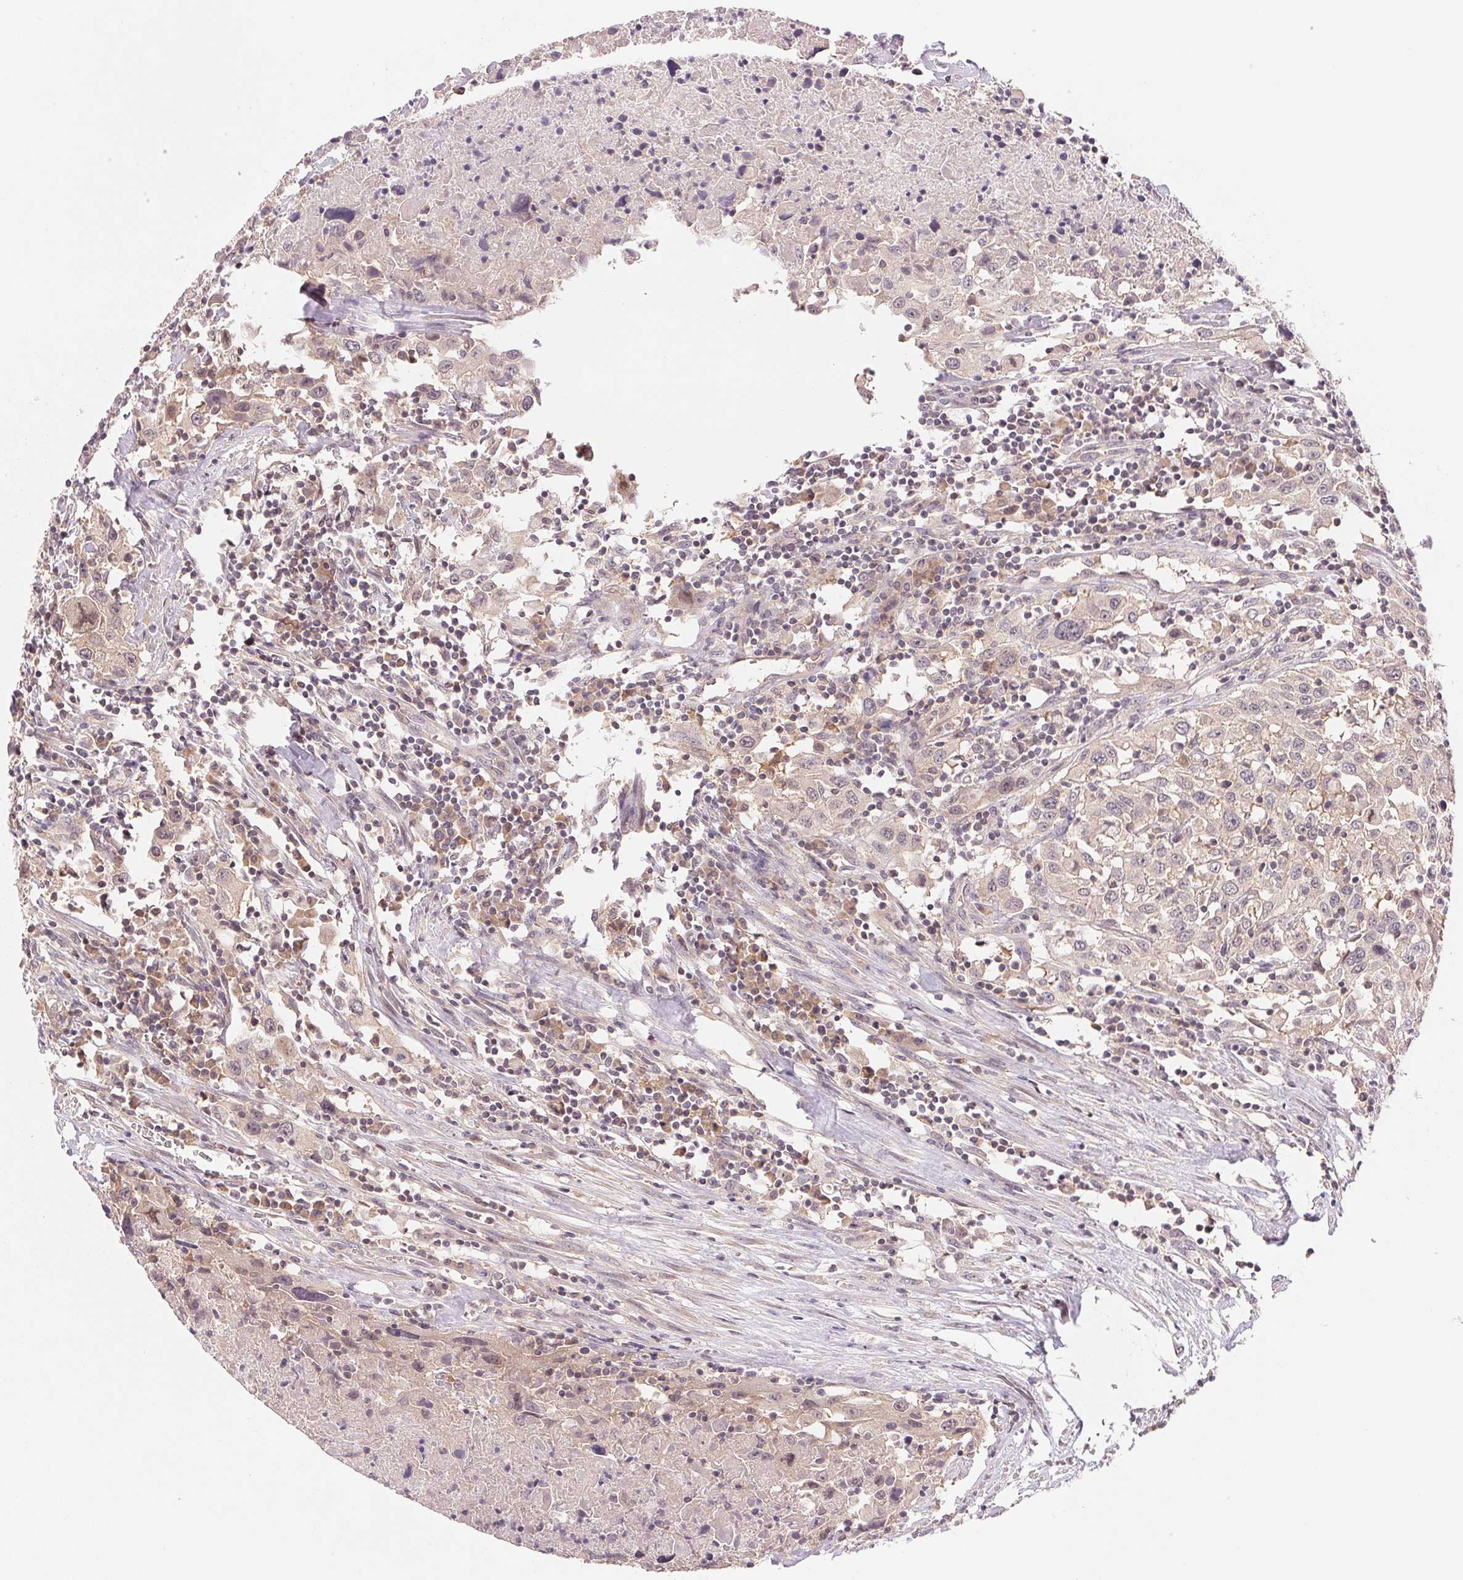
{"staining": {"intensity": "negative", "quantity": "none", "location": "none"}, "tissue": "urothelial cancer", "cell_type": "Tumor cells", "image_type": "cancer", "snomed": [{"axis": "morphology", "description": "Urothelial carcinoma, High grade"}, {"axis": "topography", "description": "Urinary bladder"}], "caption": "This is a image of immunohistochemistry (IHC) staining of urothelial cancer, which shows no staining in tumor cells. The staining was performed using DAB (3,3'-diaminobenzidine) to visualize the protein expression in brown, while the nuclei were stained in blue with hematoxylin (Magnification: 20x).", "gene": "BNIP5", "patient": {"sex": "male", "age": 61}}